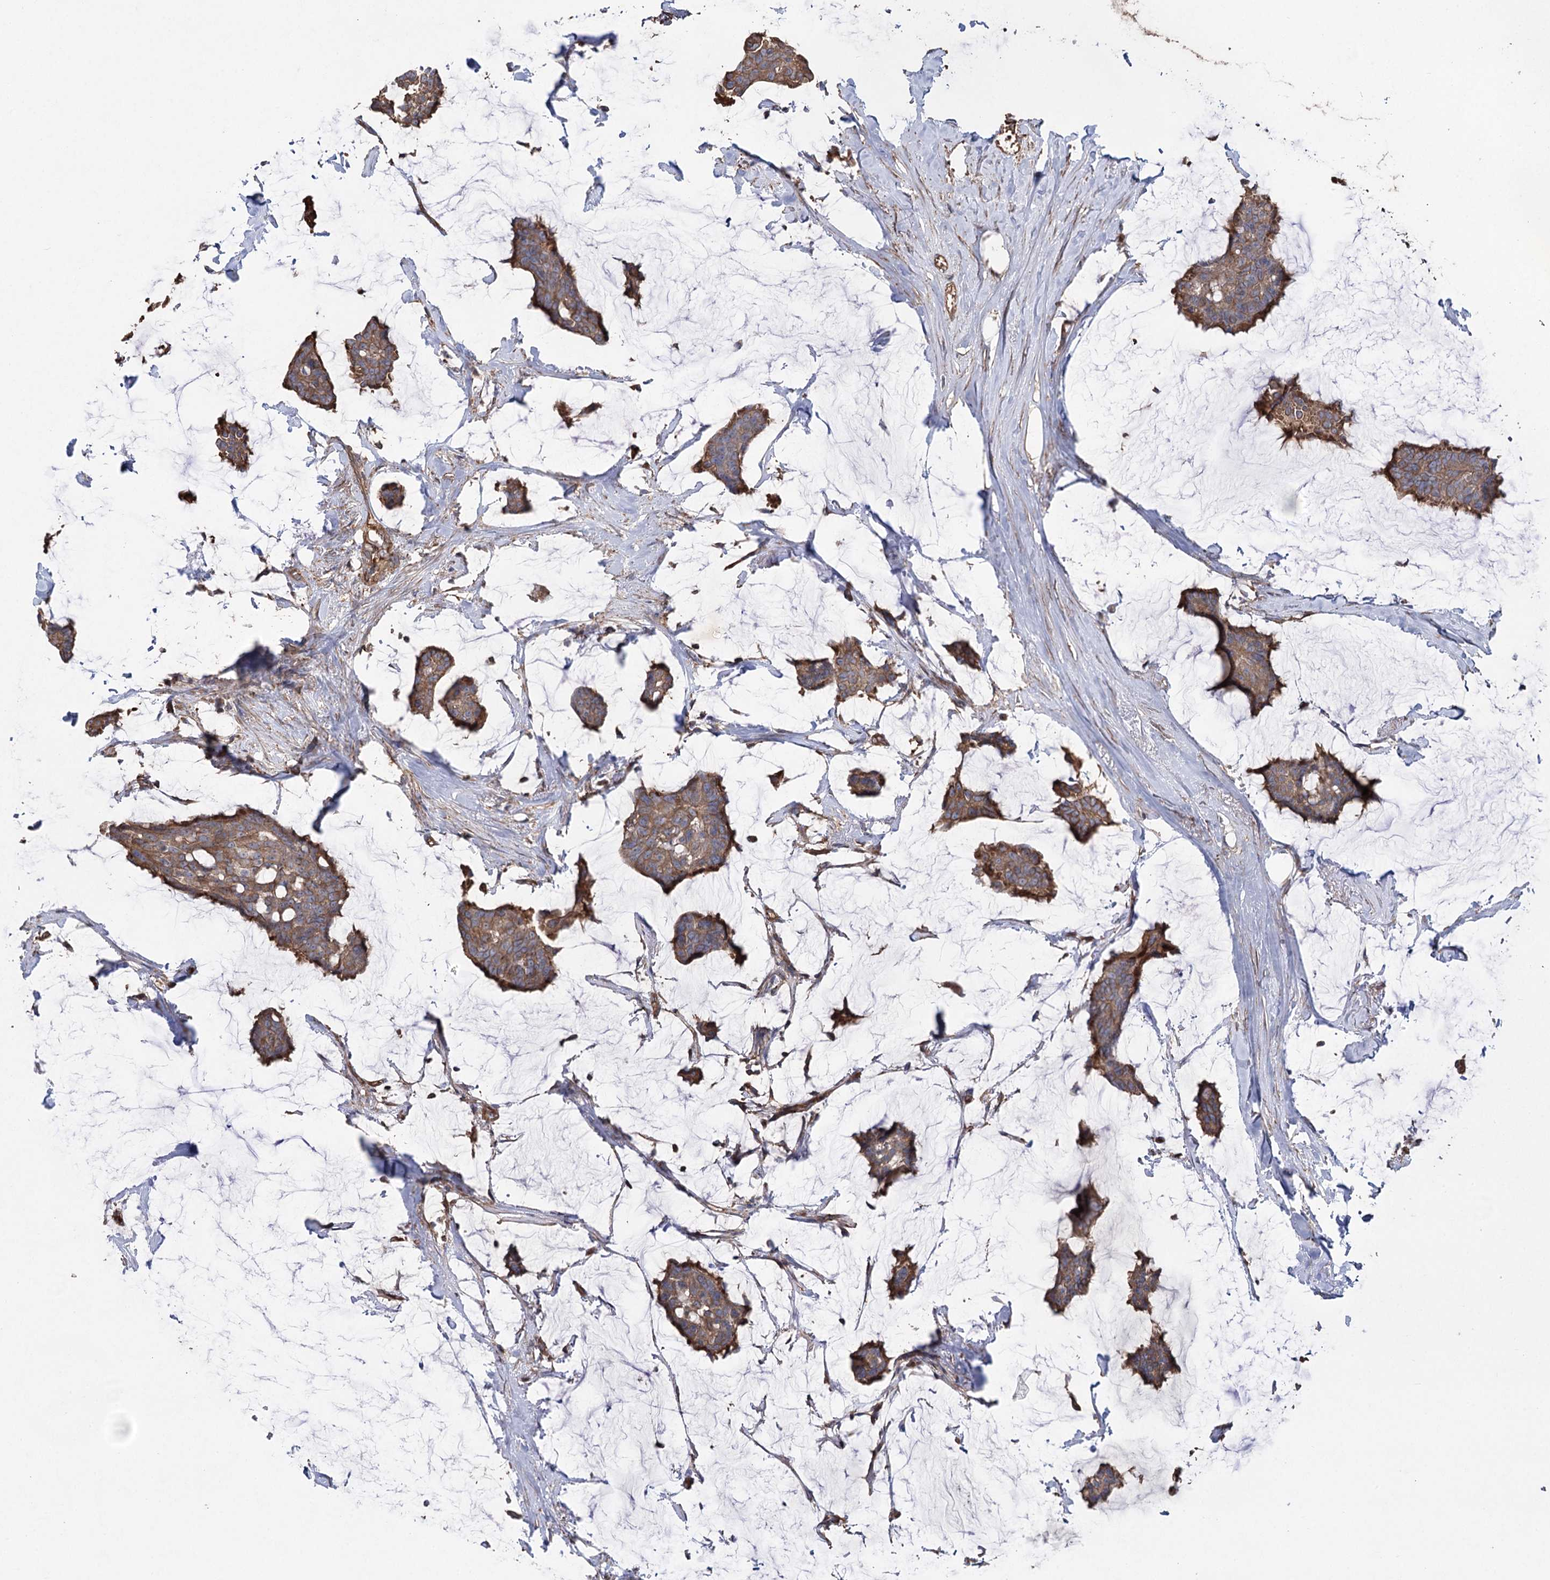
{"staining": {"intensity": "moderate", "quantity": ">75%", "location": "cytoplasmic/membranous"}, "tissue": "breast cancer", "cell_type": "Tumor cells", "image_type": "cancer", "snomed": [{"axis": "morphology", "description": "Duct carcinoma"}, {"axis": "topography", "description": "Breast"}], "caption": "A histopathology image of human breast intraductal carcinoma stained for a protein shows moderate cytoplasmic/membranous brown staining in tumor cells.", "gene": "LARS2", "patient": {"sex": "female", "age": 93}}